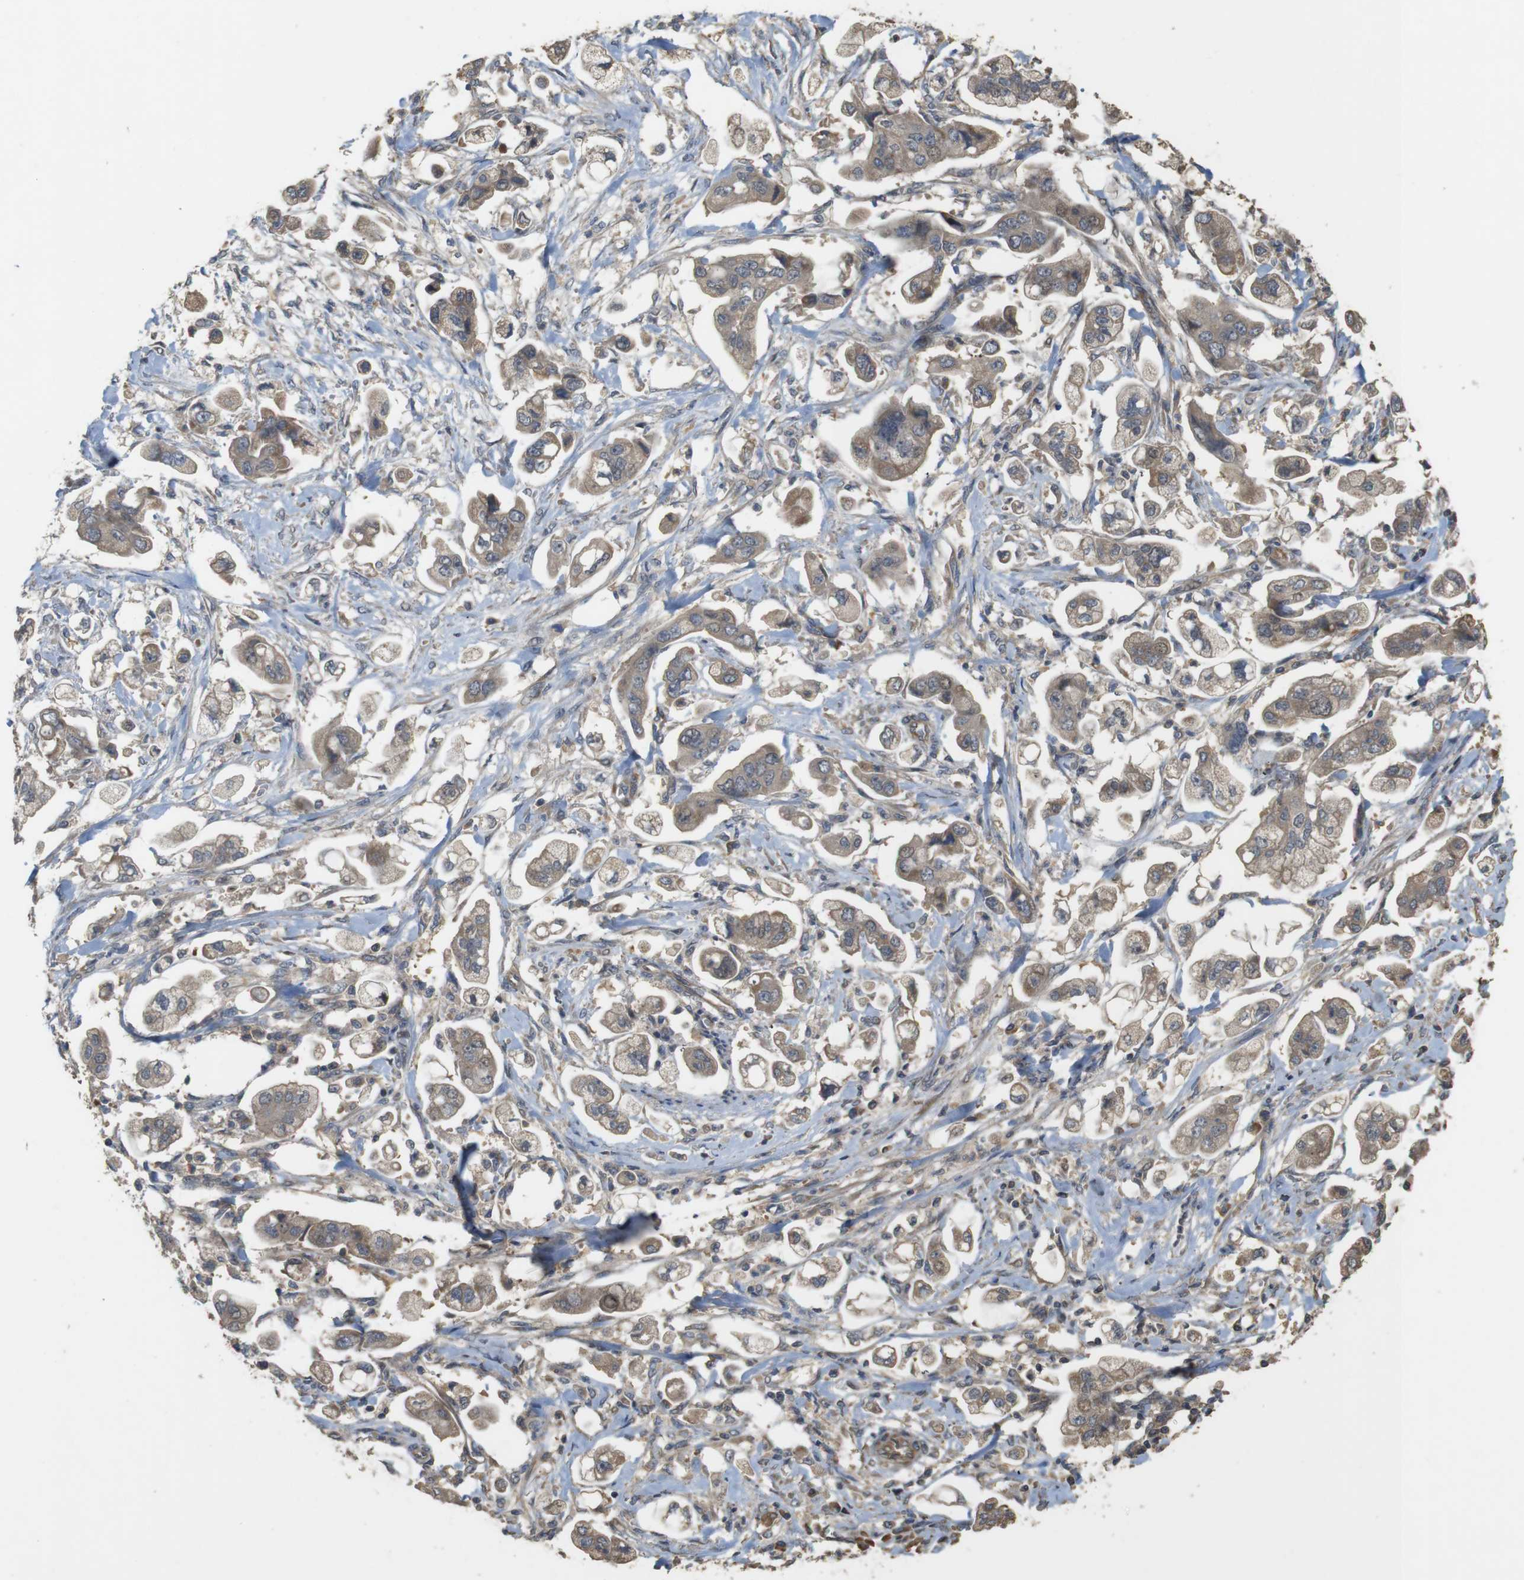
{"staining": {"intensity": "weak", "quantity": "25%-75%", "location": "cytoplasmic/membranous"}, "tissue": "stomach cancer", "cell_type": "Tumor cells", "image_type": "cancer", "snomed": [{"axis": "morphology", "description": "Adenocarcinoma, NOS"}, {"axis": "topography", "description": "Stomach"}], "caption": "IHC image of stomach adenocarcinoma stained for a protein (brown), which demonstrates low levels of weak cytoplasmic/membranous staining in approximately 25%-75% of tumor cells.", "gene": "PCDHB10", "patient": {"sex": "male", "age": 62}}